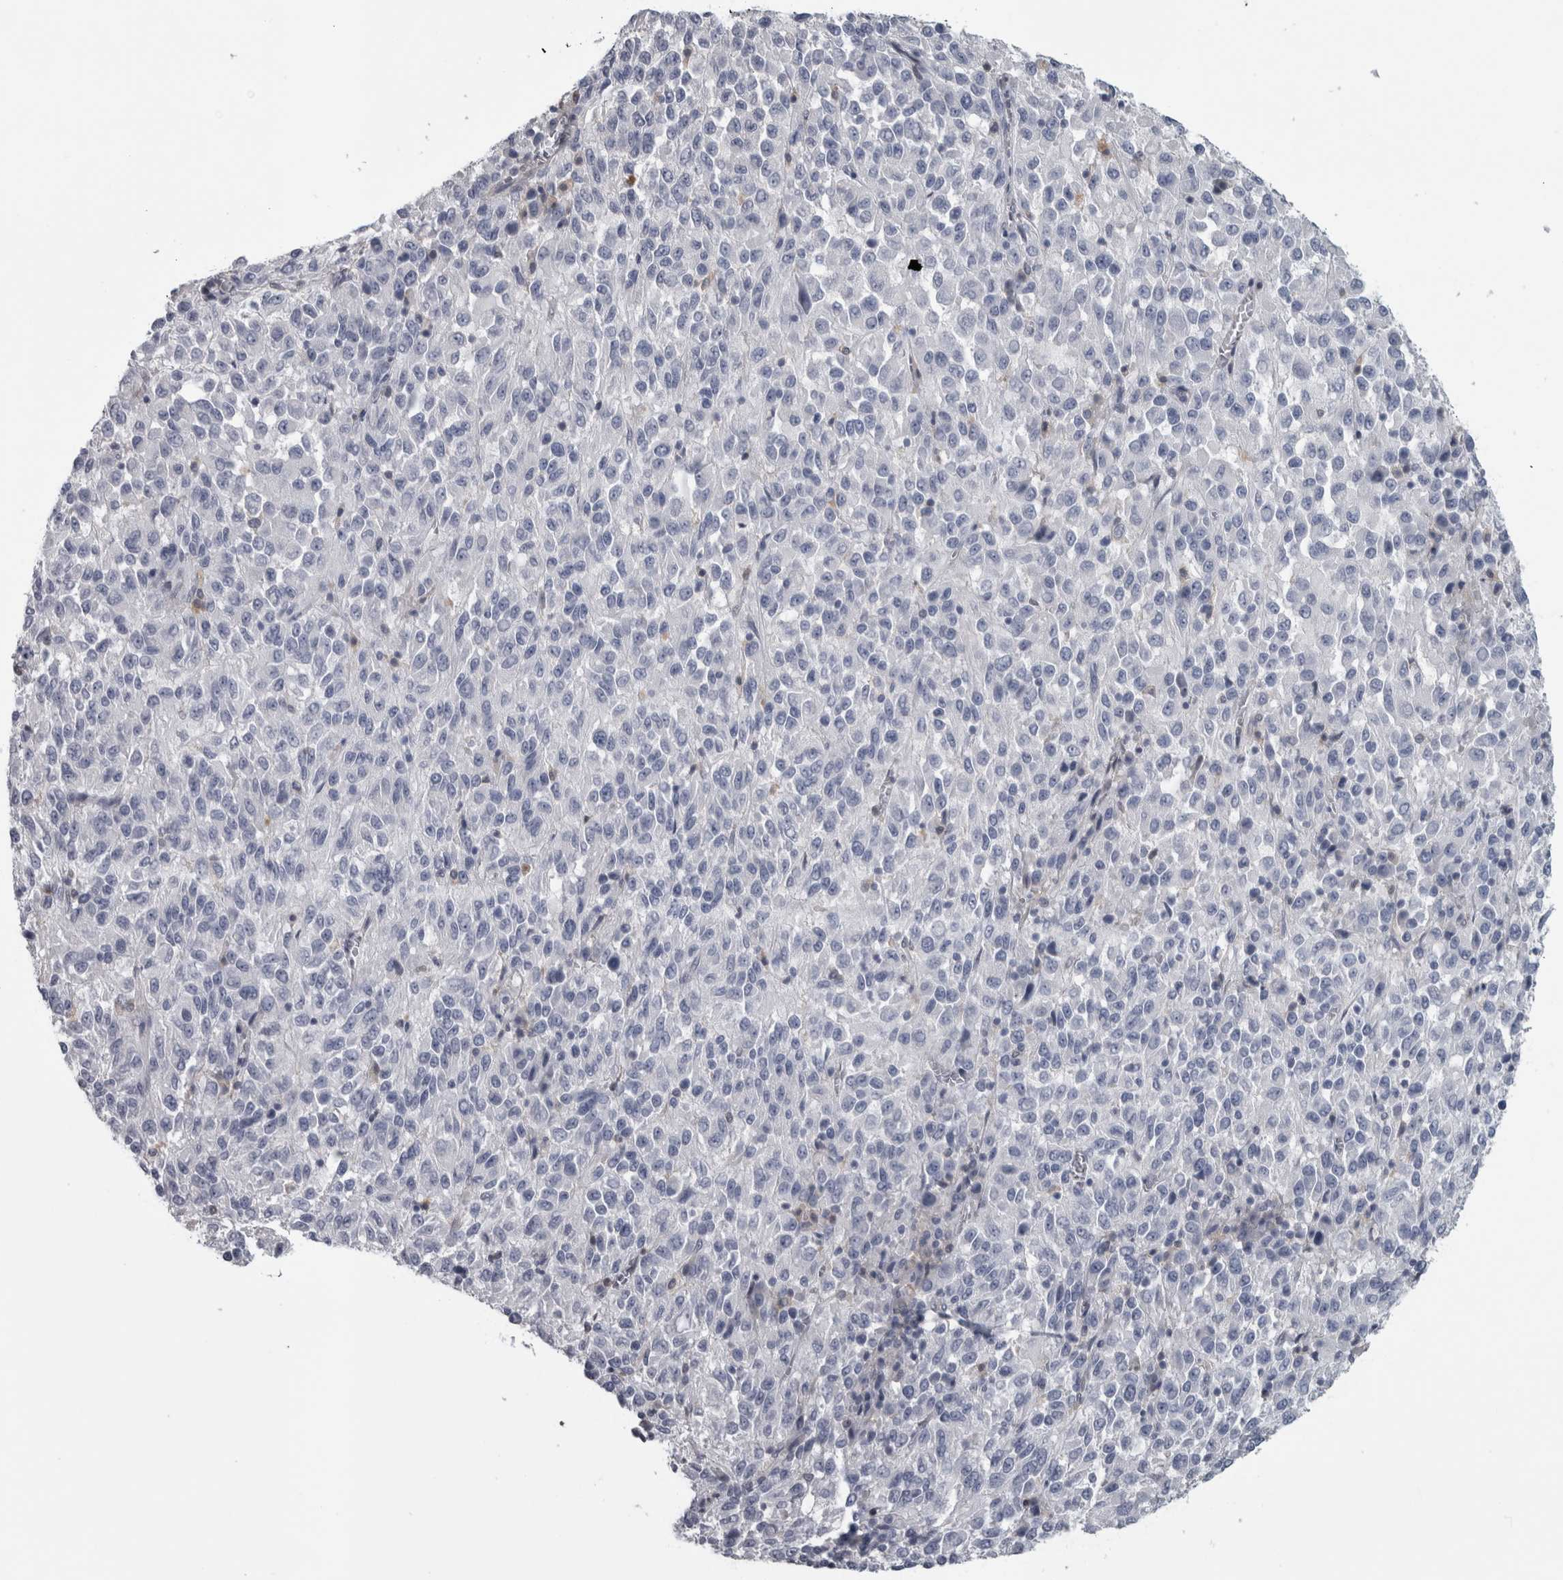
{"staining": {"intensity": "negative", "quantity": "none", "location": "none"}, "tissue": "melanoma", "cell_type": "Tumor cells", "image_type": "cancer", "snomed": [{"axis": "morphology", "description": "Malignant melanoma, Metastatic site"}, {"axis": "topography", "description": "Lung"}], "caption": "Melanoma was stained to show a protein in brown. There is no significant staining in tumor cells.", "gene": "NAPRT", "patient": {"sex": "male", "age": 64}}